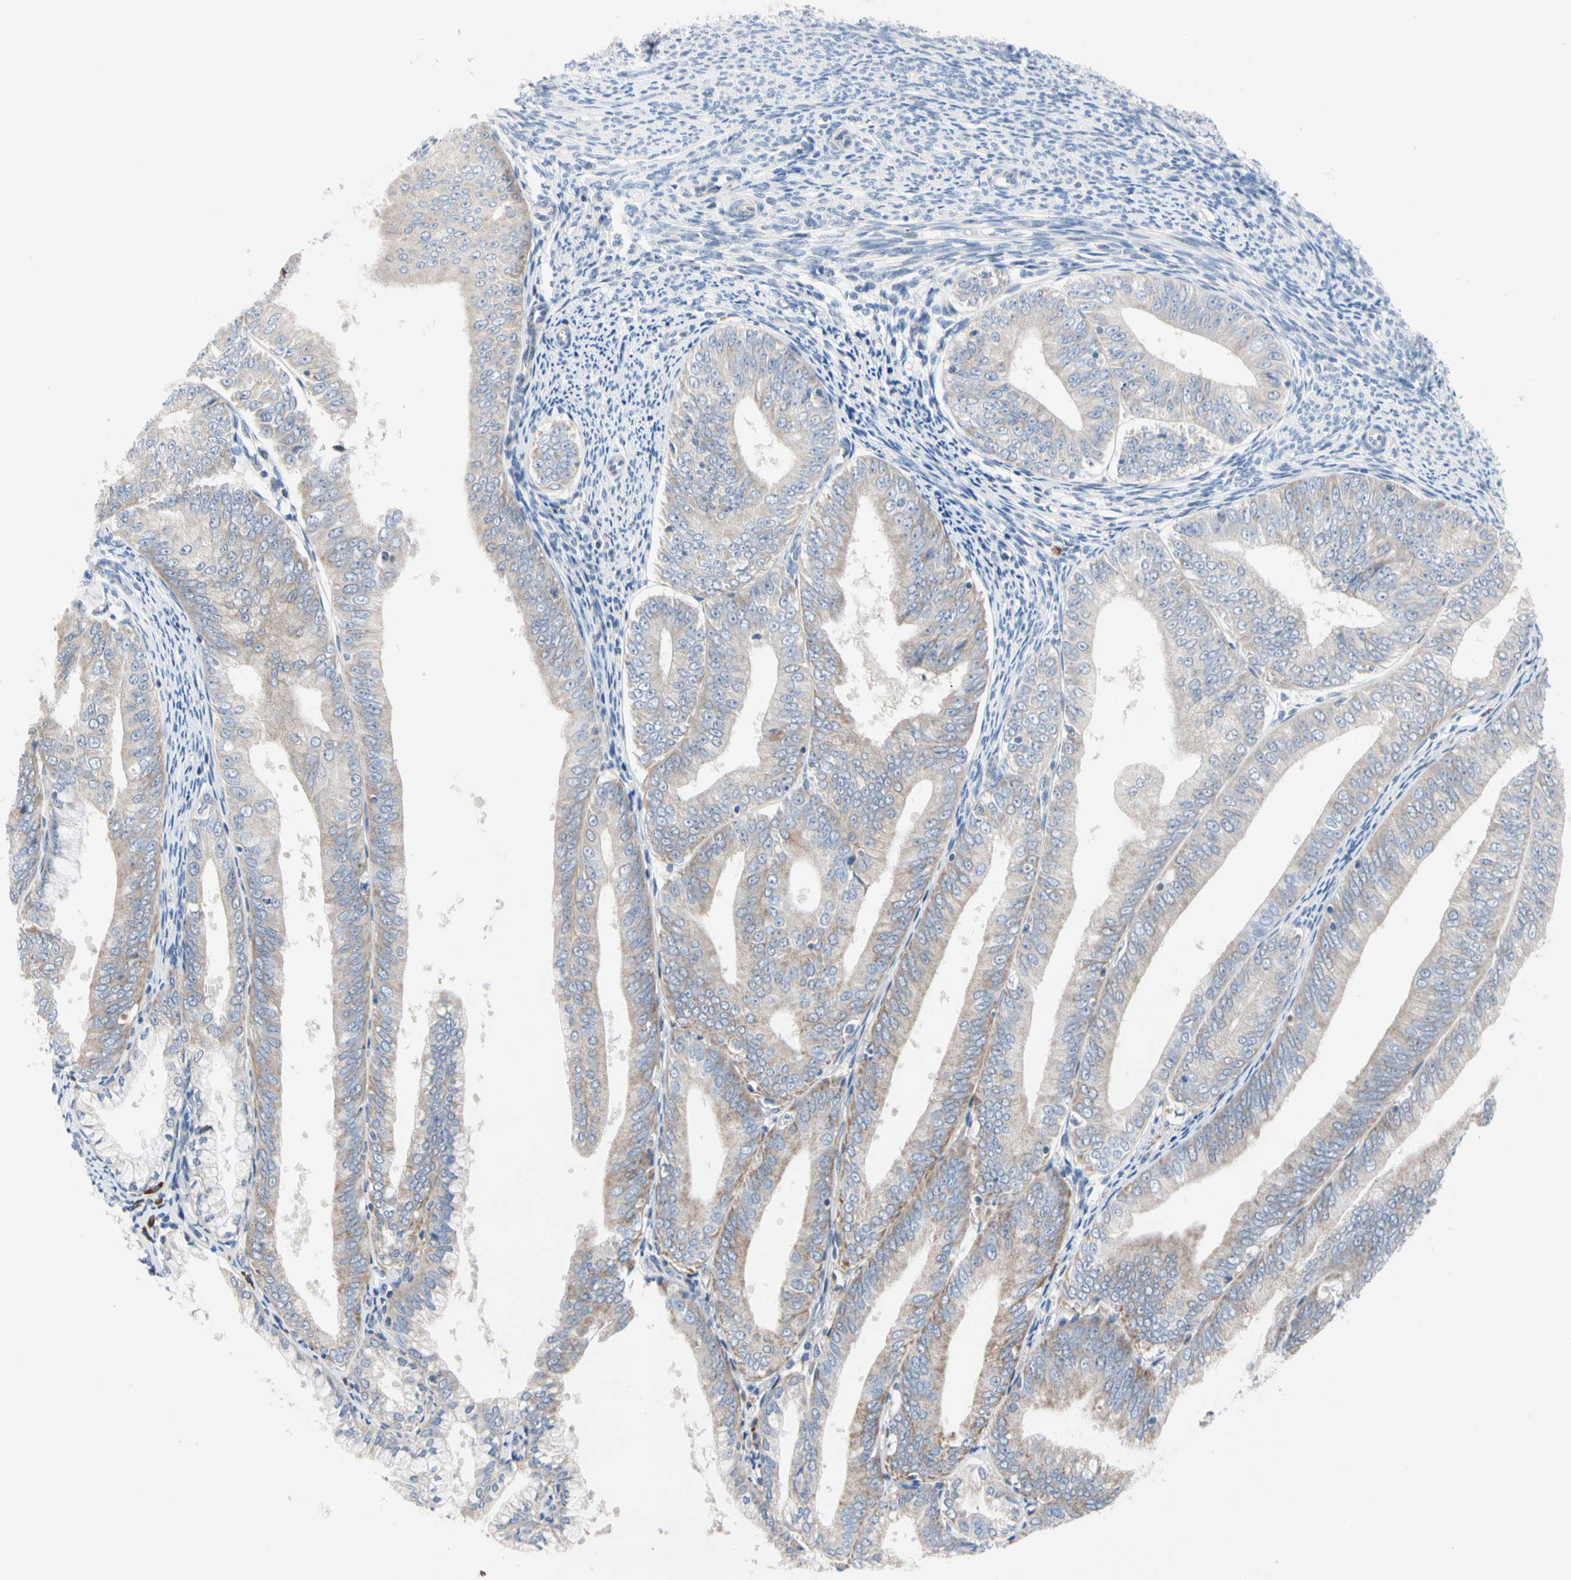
{"staining": {"intensity": "weak", "quantity": "25%-75%", "location": "cytoplasmic/membranous"}, "tissue": "endometrial cancer", "cell_type": "Tumor cells", "image_type": "cancer", "snomed": [{"axis": "morphology", "description": "Adenocarcinoma, NOS"}, {"axis": "topography", "description": "Endometrium"}], "caption": "Adenocarcinoma (endometrial) stained with immunohistochemistry exhibits weak cytoplasmic/membranous positivity in approximately 25%-75% of tumor cells.", "gene": "MCL1", "patient": {"sex": "female", "age": 63}}